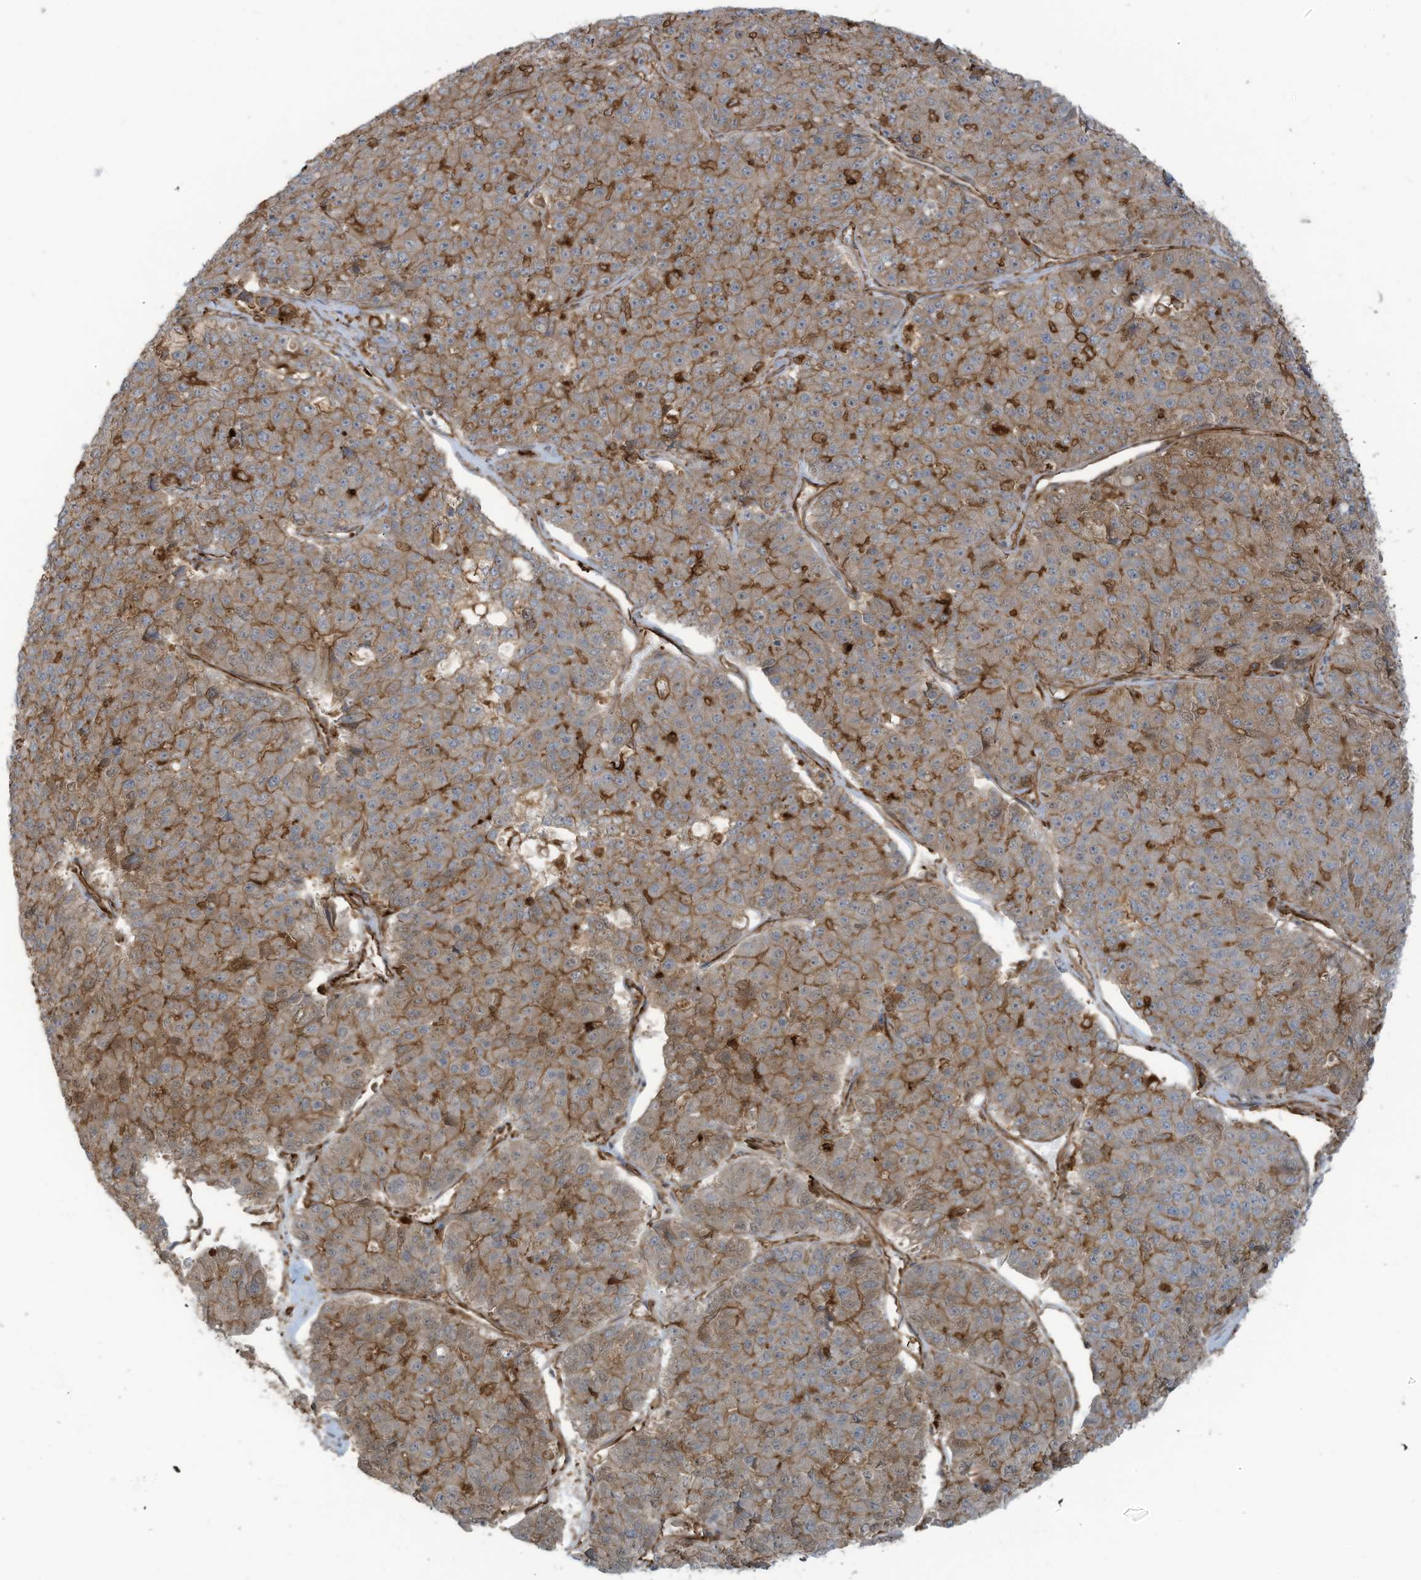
{"staining": {"intensity": "moderate", "quantity": ">75%", "location": "cytoplasmic/membranous"}, "tissue": "pancreatic cancer", "cell_type": "Tumor cells", "image_type": "cancer", "snomed": [{"axis": "morphology", "description": "Adenocarcinoma, NOS"}, {"axis": "topography", "description": "Pancreas"}], "caption": "Pancreatic cancer tissue demonstrates moderate cytoplasmic/membranous positivity in about >75% of tumor cells The staining was performed using DAB, with brown indicating positive protein expression. Nuclei are stained blue with hematoxylin.", "gene": "SLC9A2", "patient": {"sex": "male", "age": 50}}